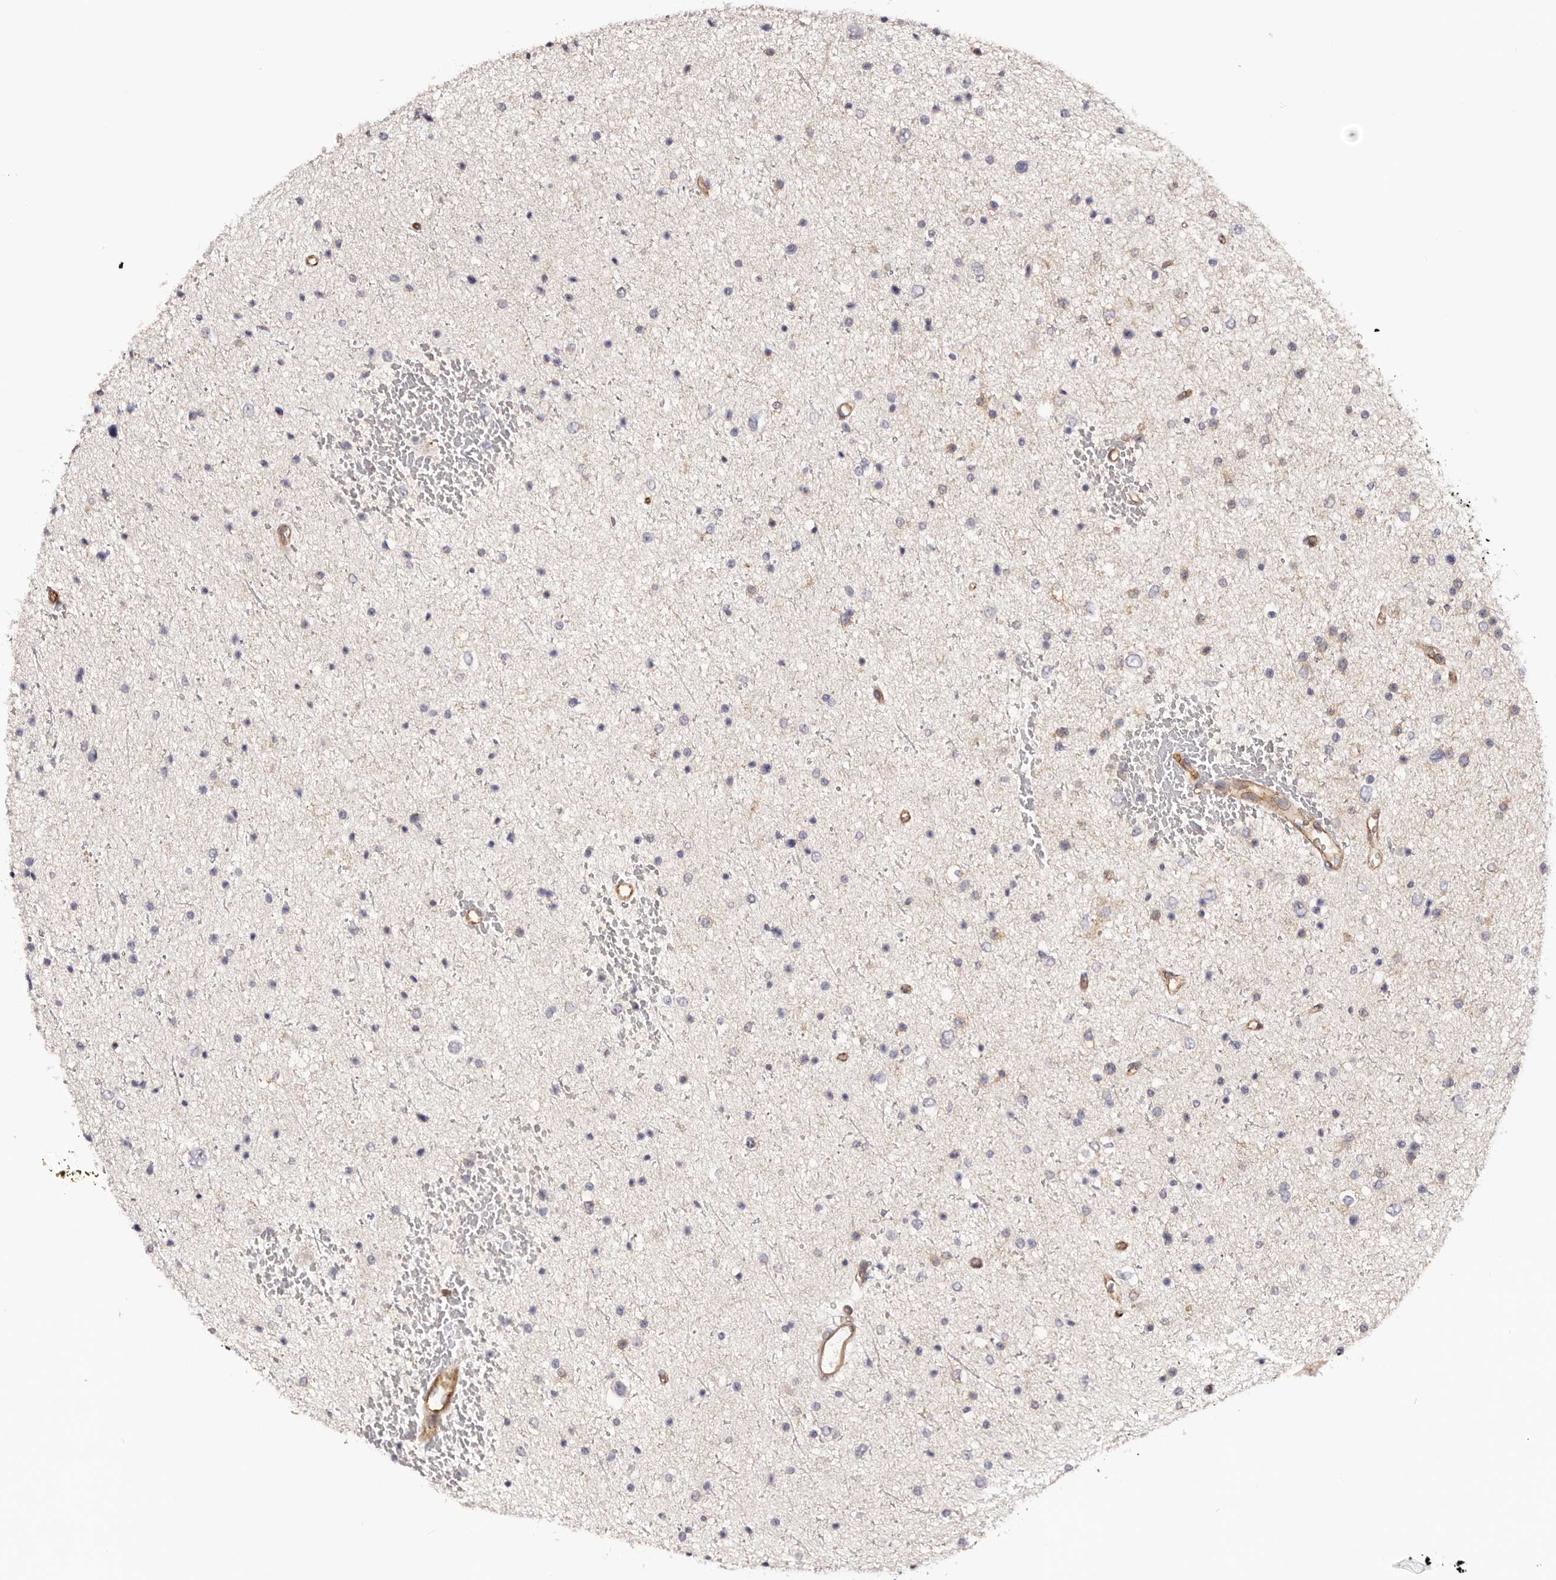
{"staining": {"intensity": "negative", "quantity": "none", "location": "none"}, "tissue": "glioma", "cell_type": "Tumor cells", "image_type": "cancer", "snomed": [{"axis": "morphology", "description": "Glioma, malignant, Low grade"}, {"axis": "topography", "description": "Brain"}], "caption": "DAB immunohistochemical staining of human malignant low-grade glioma shows no significant staining in tumor cells.", "gene": "DMRT2", "patient": {"sex": "female", "age": 37}}